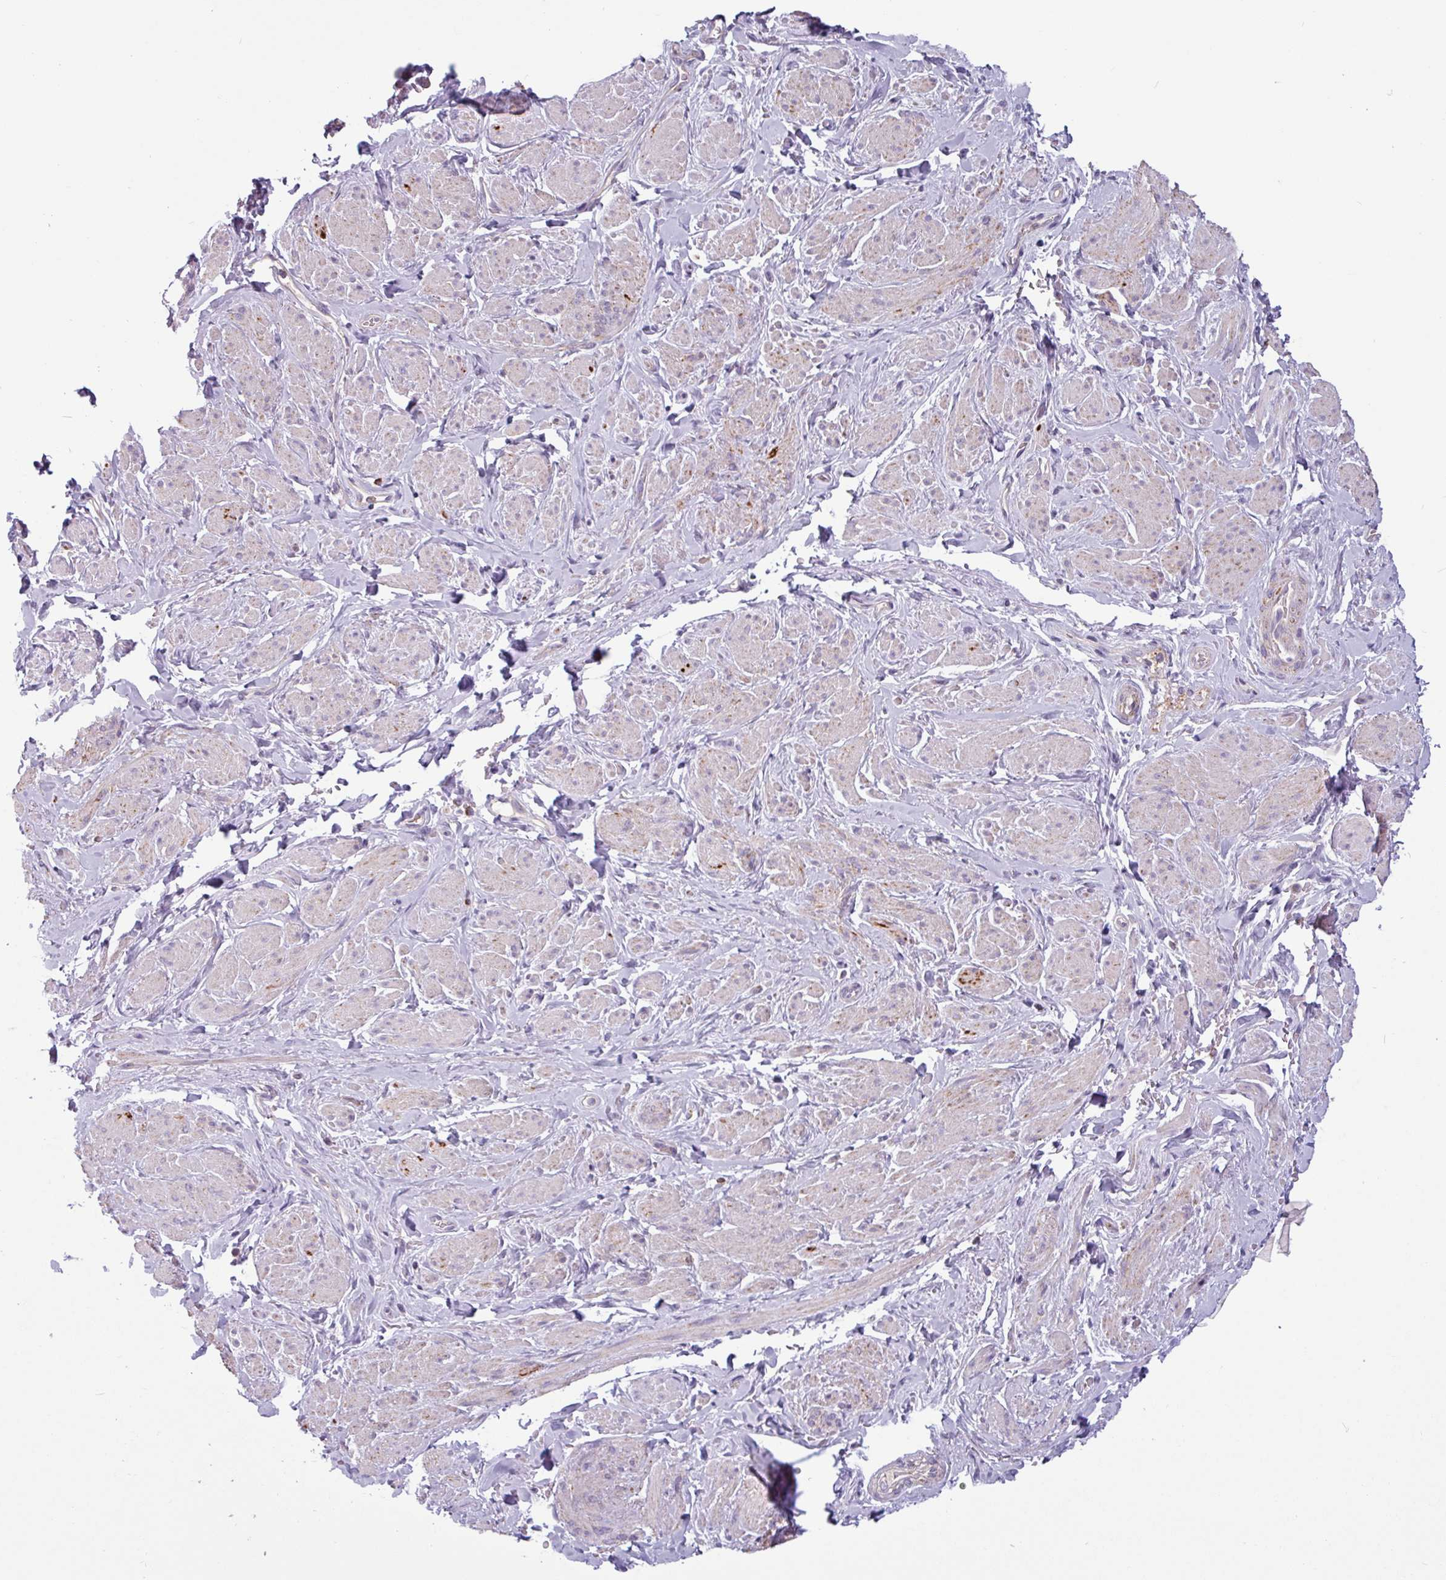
{"staining": {"intensity": "negative", "quantity": "none", "location": "none"}, "tissue": "smooth muscle", "cell_type": "Smooth muscle cells", "image_type": "normal", "snomed": [{"axis": "morphology", "description": "Normal tissue, NOS"}, {"axis": "topography", "description": "Smooth muscle"}, {"axis": "topography", "description": "Peripheral nerve tissue"}], "caption": "Protein analysis of unremarkable smooth muscle displays no significant expression in smooth muscle cells. (Brightfield microscopy of DAB IHC at high magnification).", "gene": "CAMK1", "patient": {"sex": "male", "age": 69}}